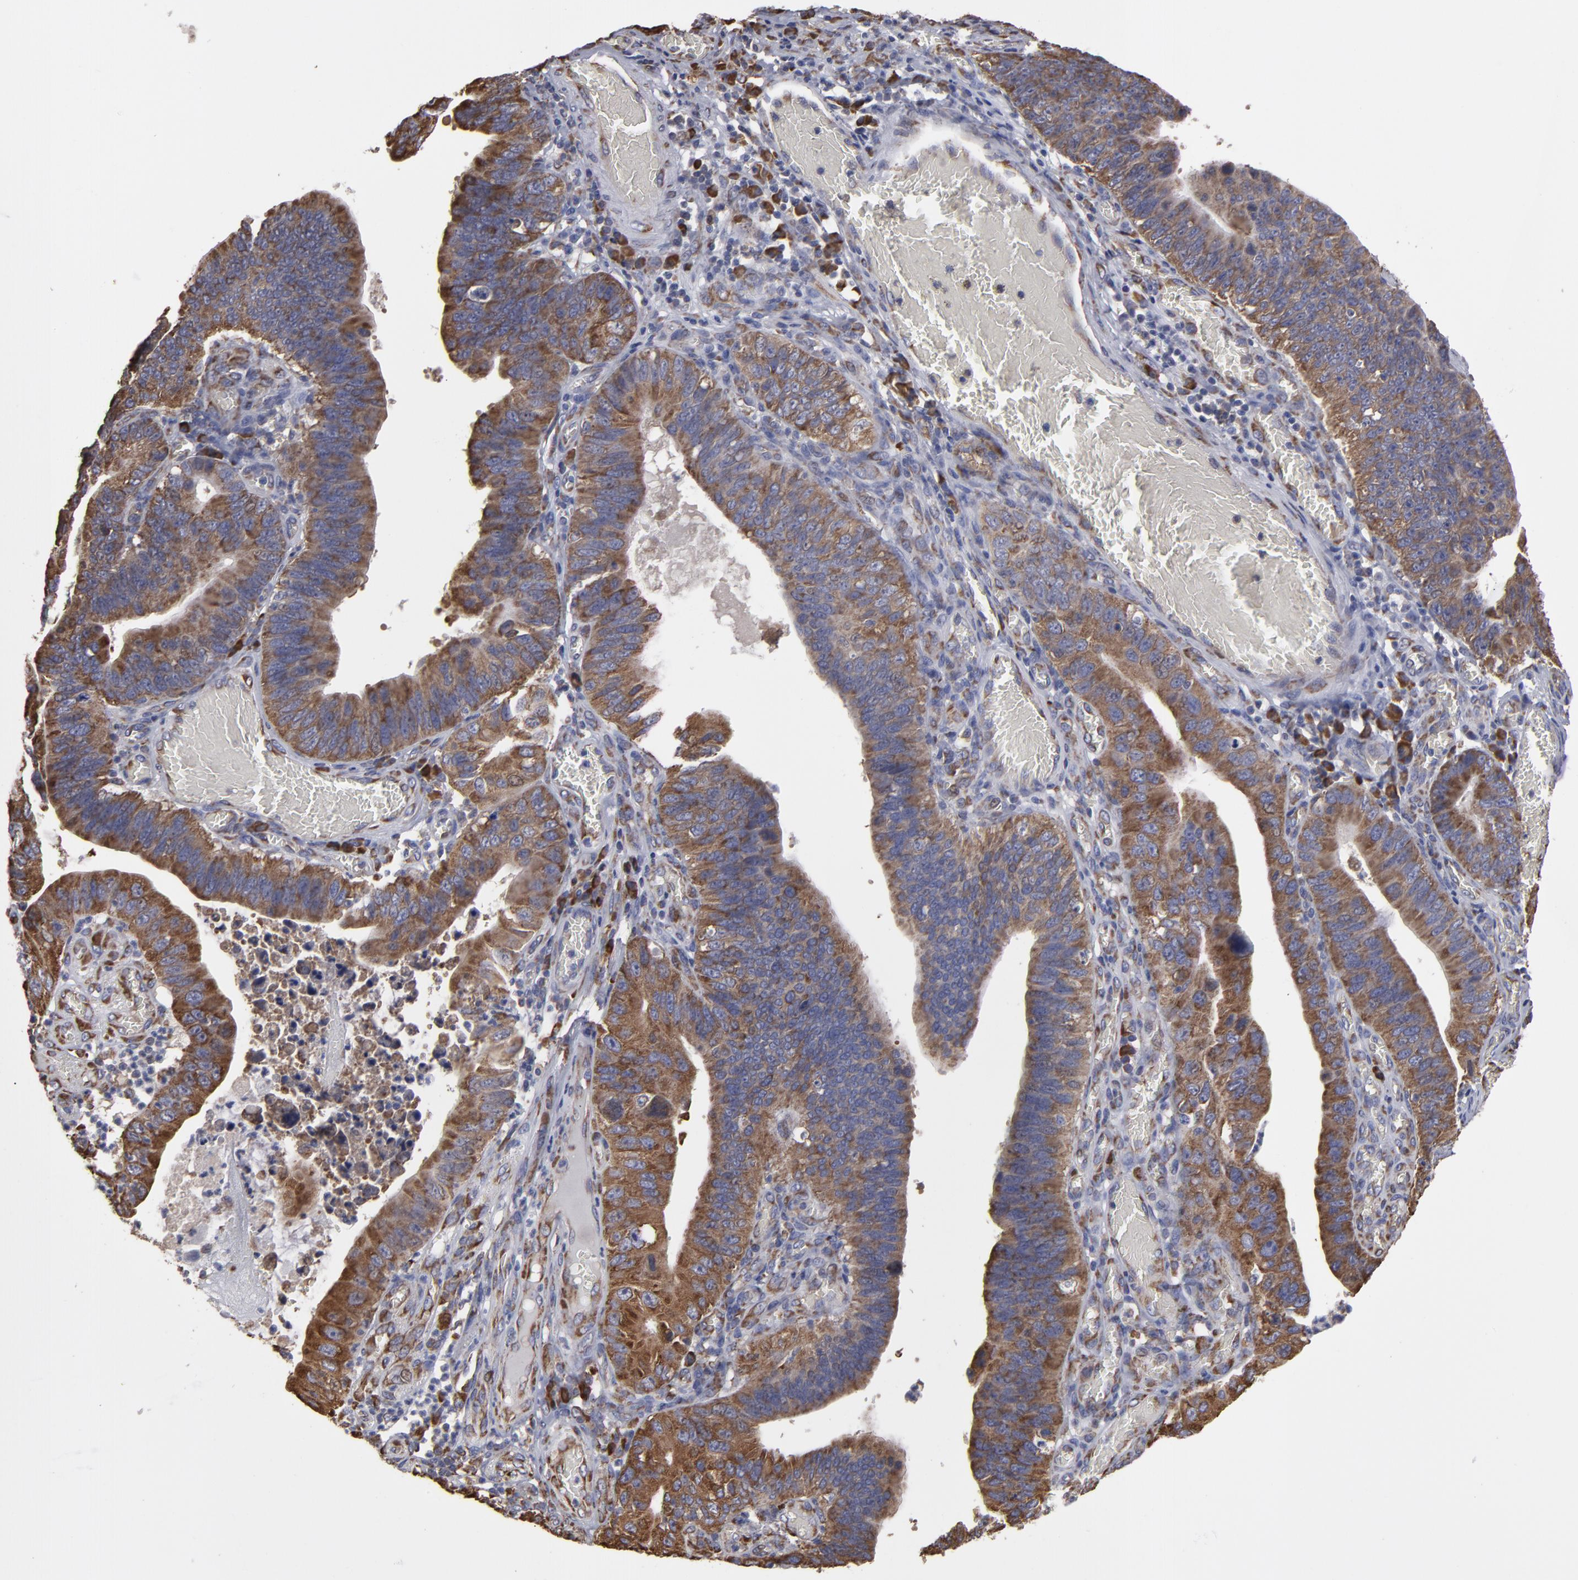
{"staining": {"intensity": "strong", "quantity": ">75%", "location": "cytoplasmic/membranous"}, "tissue": "stomach cancer", "cell_type": "Tumor cells", "image_type": "cancer", "snomed": [{"axis": "morphology", "description": "Adenocarcinoma, NOS"}, {"axis": "topography", "description": "Stomach"}, {"axis": "topography", "description": "Gastric cardia"}], "caption": "Protein expression analysis of adenocarcinoma (stomach) demonstrates strong cytoplasmic/membranous positivity in approximately >75% of tumor cells.", "gene": "SND1", "patient": {"sex": "male", "age": 59}}